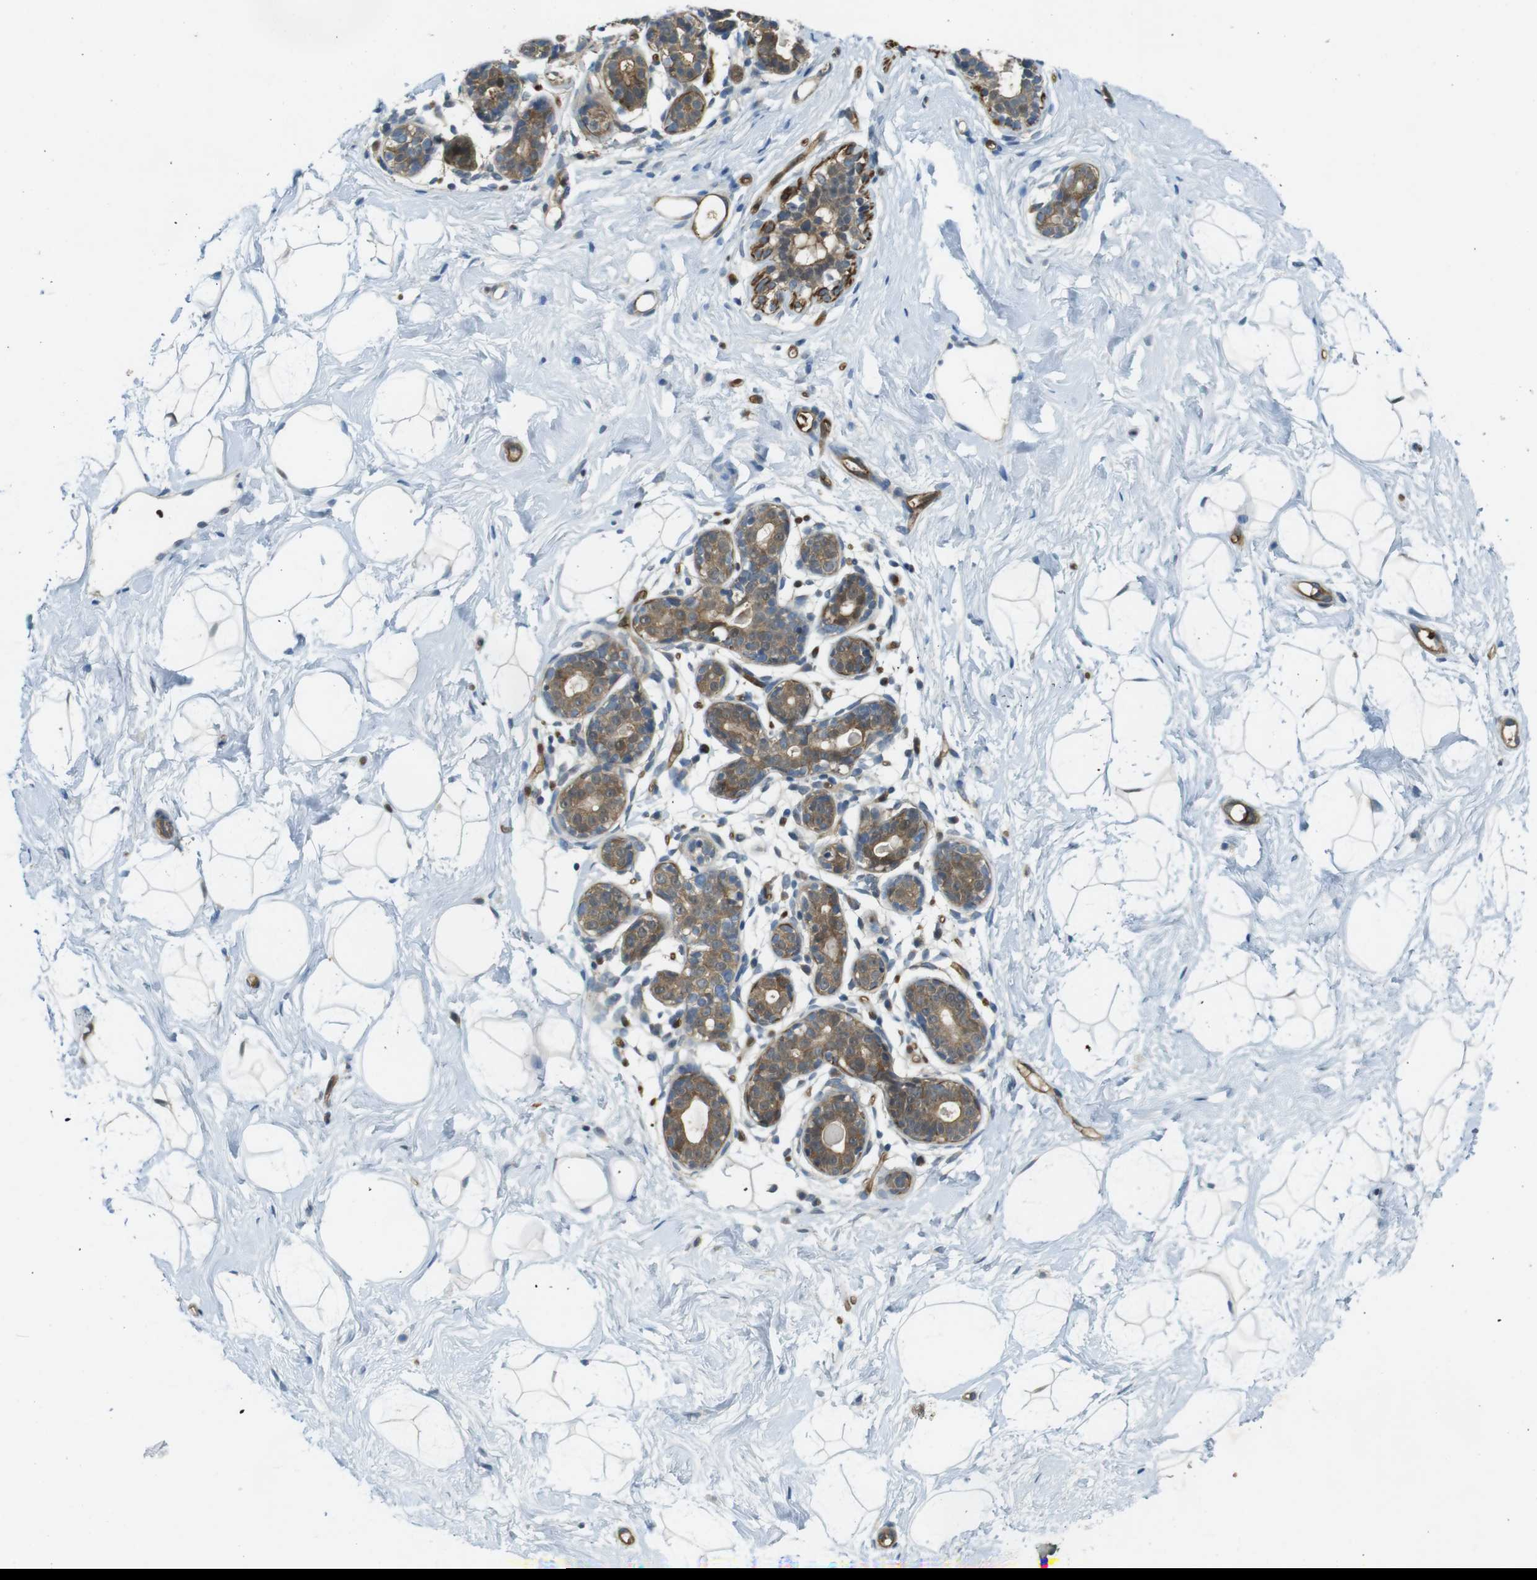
{"staining": {"intensity": "negative", "quantity": "none", "location": "none"}, "tissue": "breast", "cell_type": "Adipocytes", "image_type": "normal", "snomed": [{"axis": "morphology", "description": "Normal tissue, NOS"}, {"axis": "topography", "description": "Breast"}], "caption": "This is a photomicrograph of IHC staining of benign breast, which shows no positivity in adipocytes.", "gene": "LRRC3B", "patient": {"sex": "female", "age": 23}}